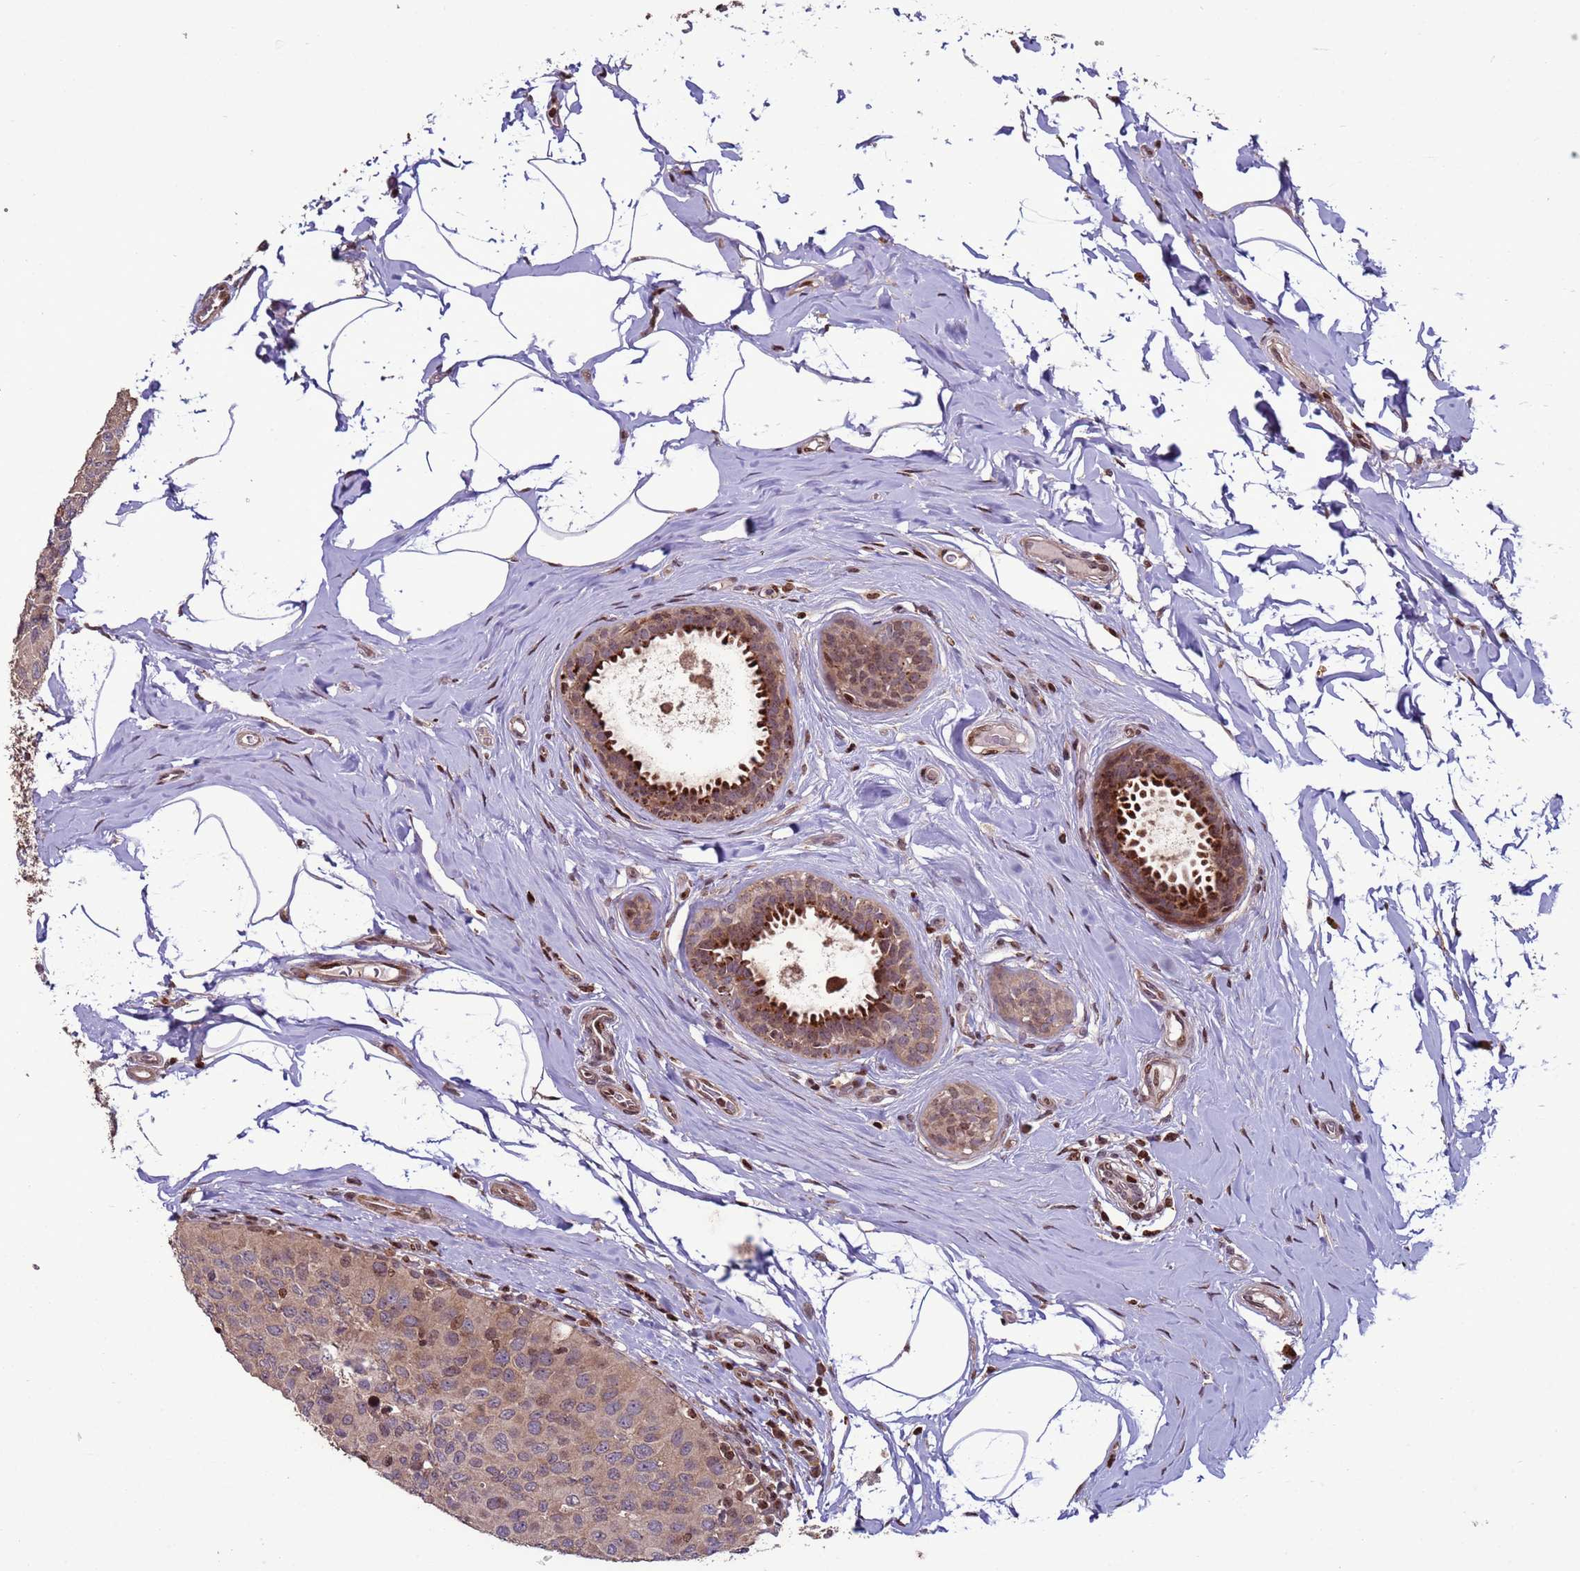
{"staining": {"intensity": "weak", "quantity": ">75%", "location": "cytoplasmic/membranous"}, "tissue": "breast cancer", "cell_type": "Tumor cells", "image_type": "cancer", "snomed": [{"axis": "morphology", "description": "Duct carcinoma"}, {"axis": "topography", "description": "Breast"}], "caption": "High-magnification brightfield microscopy of invasive ductal carcinoma (breast) stained with DAB (3,3'-diaminobenzidine) (brown) and counterstained with hematoxylin (blue). tumor cells exhibit weak cytoplasmic/membranous positivity is seen in about>75% of cells. Immunohistochemistry stains the protein of interest in brown and the nuclei are stained blue.", "gene": "HGH1", "patient": {"sex": "female", "age": 55}}